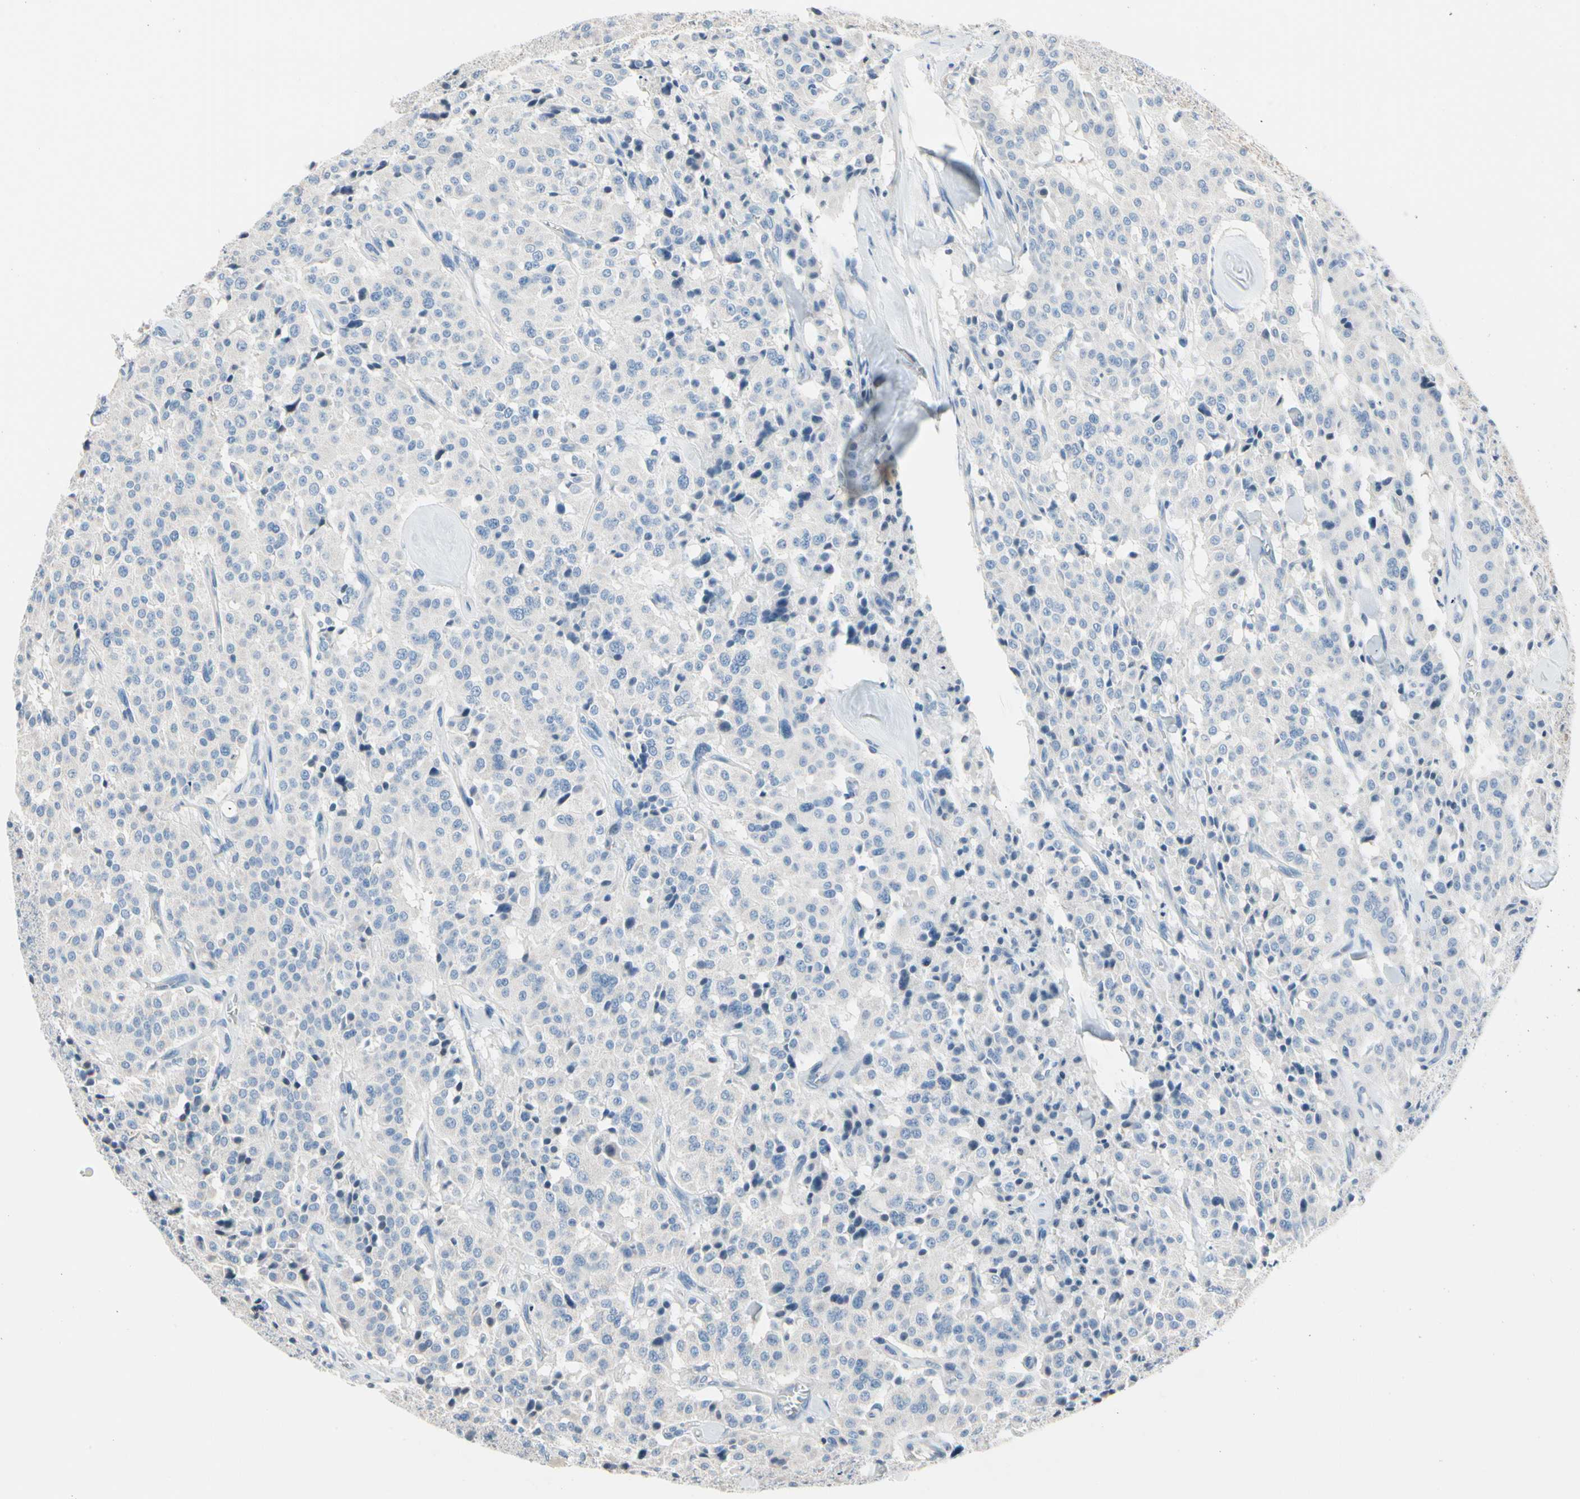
{"staining": {"intensity": "negative", "quantity": "none", "location": "none"}, "tissue": "carcinoid", "cell_type": "Tumor cells", "image_type": "cancer", "snomed": [{"axis": "morphology", "description": "Carcinoid, malignant, NOS"}, {"axis": "topography", "description": "Lung"}], "caption": "A photomicrograph of human carcinoid (malignant) is negative for staining in tumor cells.", "gene": "STK40", "patient": {"sex": "male", "age": 30}}